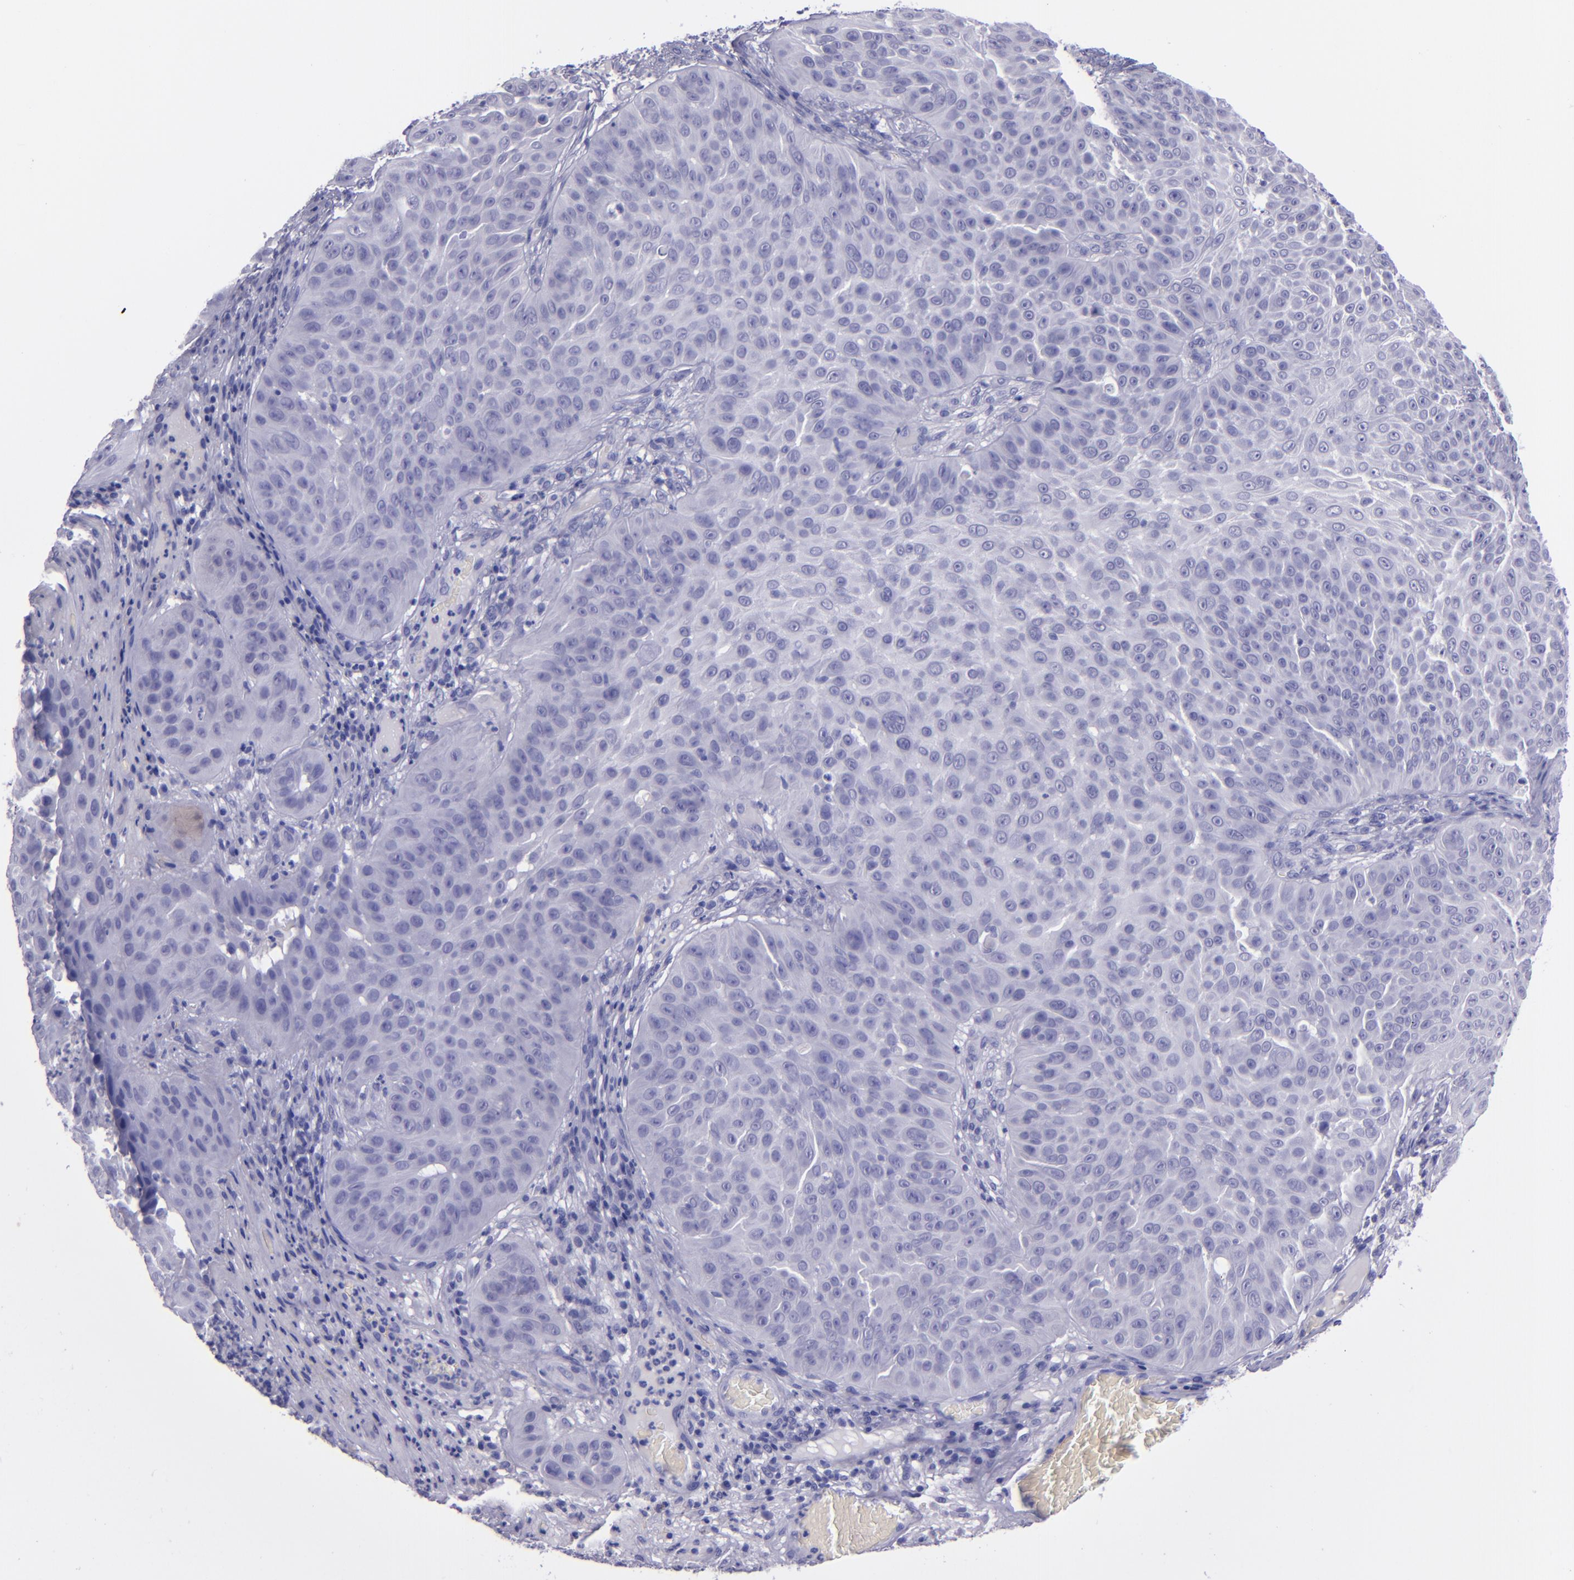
{"staining": {"intensity": "negative", "quantity": "none", "location": "none"}, "tissue": "skin cancer", "cell_type": "Tumor cells", "image_type": "cancer", "snomed": [{"axis": "morphology", "description": "Squamous cell carcinoma, NOS"}, {"axis": "topography", "description": "Skin"}], "caption": "DAB (3,3'-diaminobenzidine) immunohistochemical staining of skin cancer demonstrates no significant expression in tumor cells.", "gene": "TNNT3", "patient": {"sex": "male", "age": 82}}